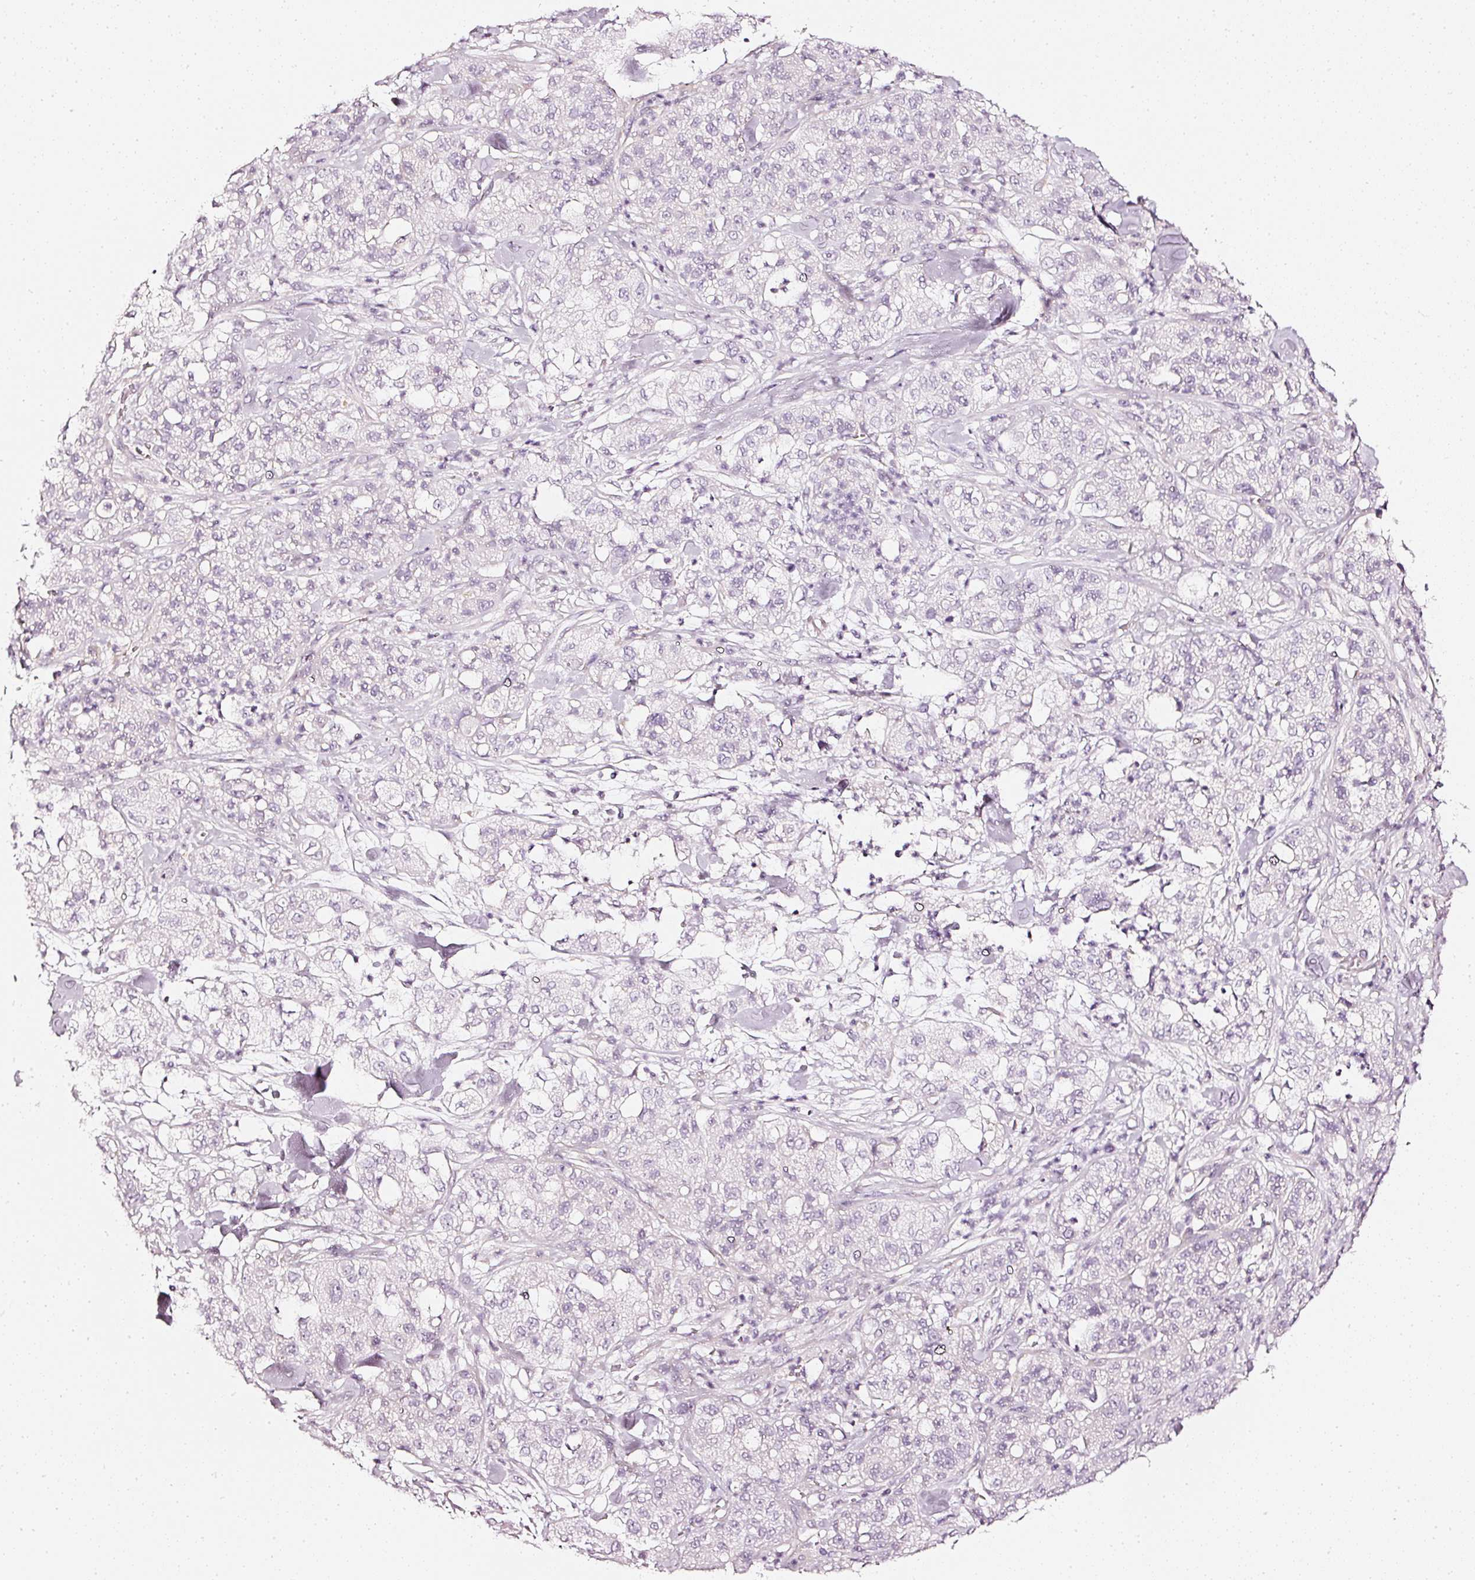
{"staining": {"intensity": "negative", "quantity": "none", "location": "none"}, "tissue": "pancreatic cancer", "cell_type": "Tumor cells", "image_type": "cancer", "snomed": [{"axis": "morphology", "description": "Adenocarcinoma, NOS"}, {"axis": "topography", "description": "Pancreas"}], "caption": "Immunohistochemistry micrograph of pancreatic cancer stained for a protein (brown), which demonstrates no staining in tumor cells.", "gene": "CNP", "patient": {"sex": "female", "age": 78}}